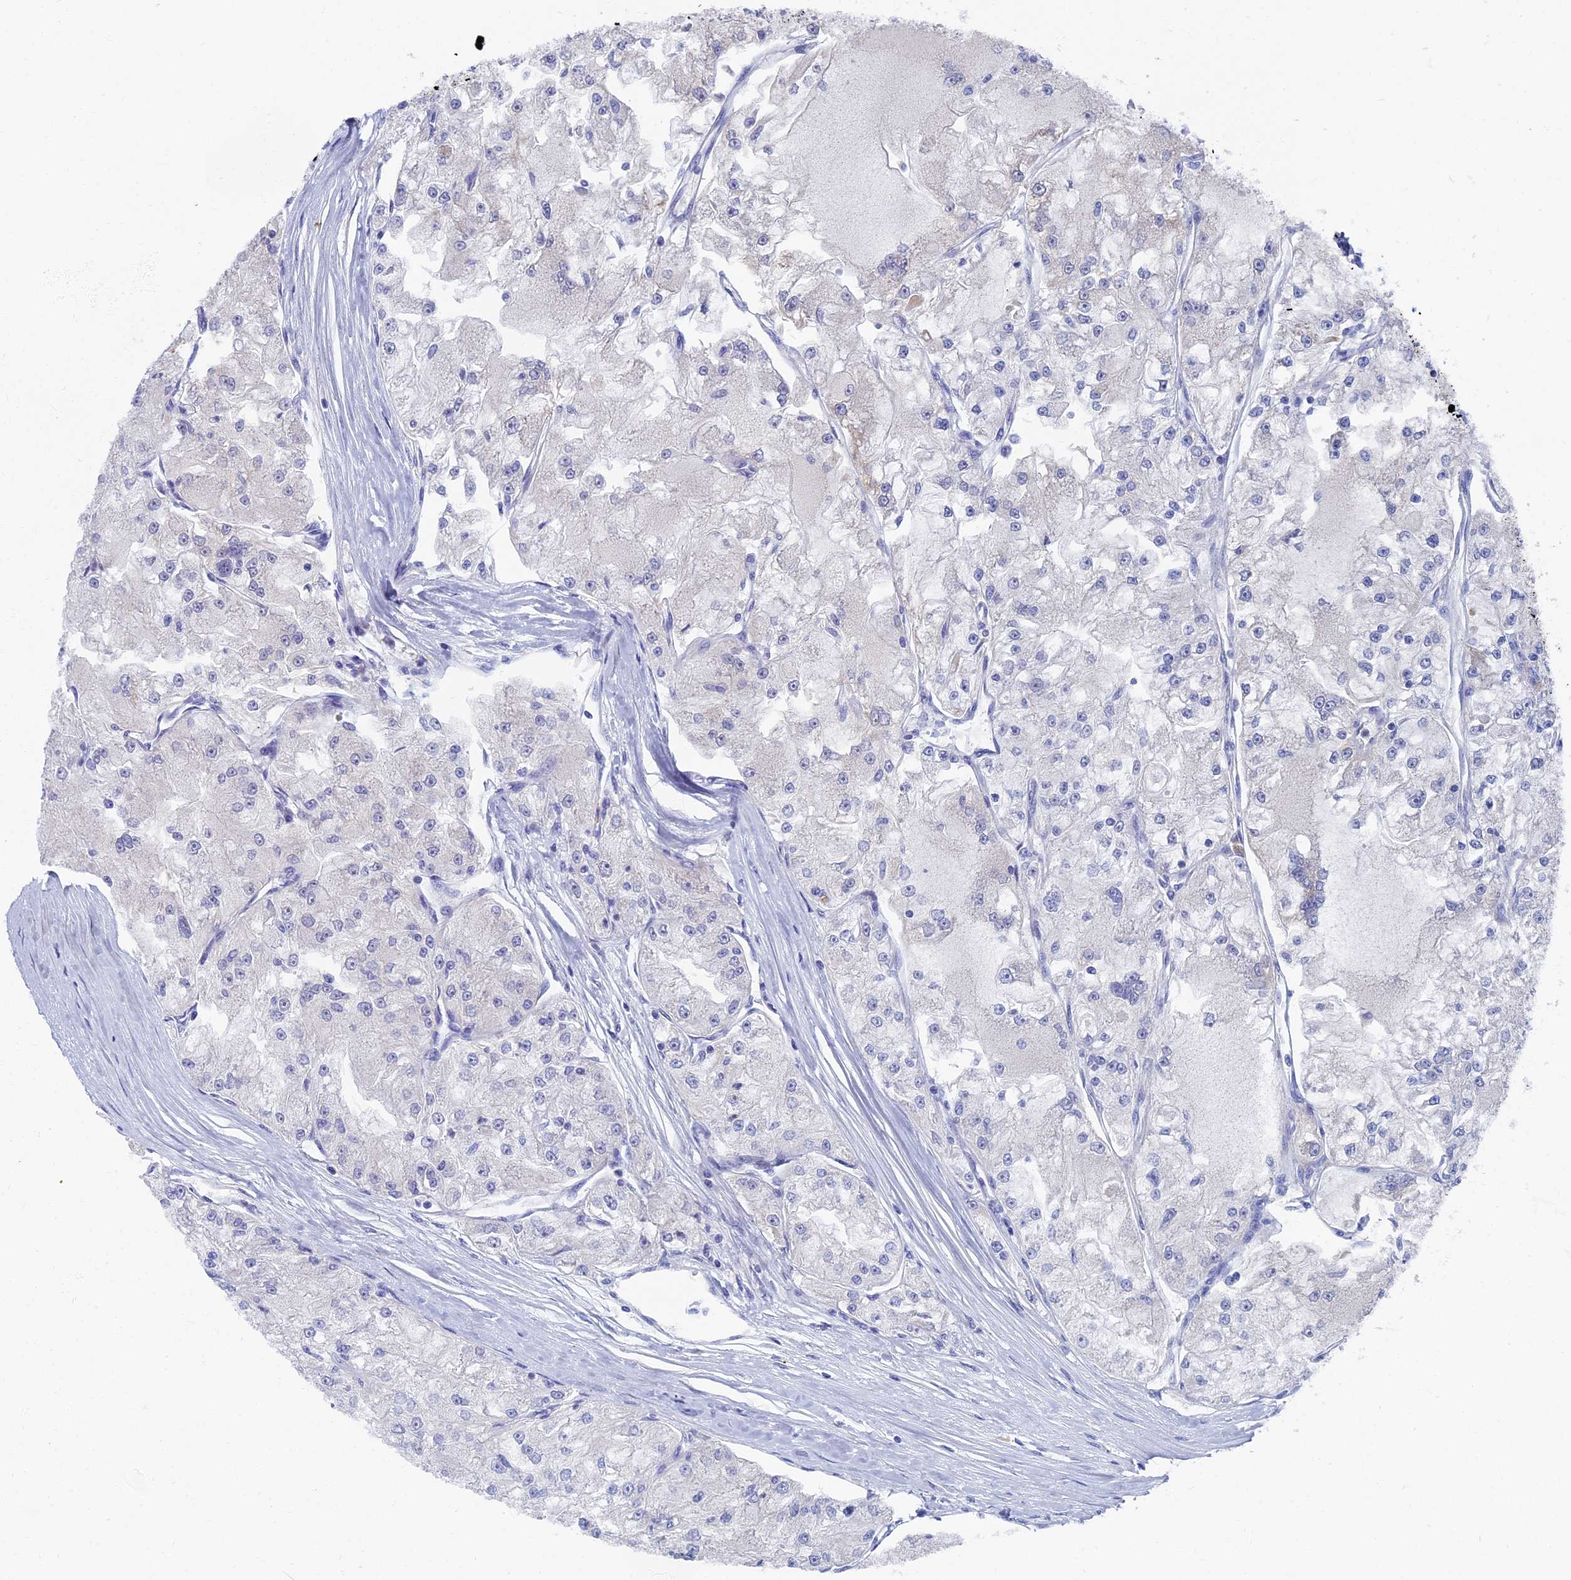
{"staining": {"intensity": "negative", "quantity": "none", "location": "none"}, "tissue": "renal cancer", "cell_type": "Tumor cells", "image_type": "cancer", "snomed": [{"axis": "morphology", "description": "Adenocarcinoma, NOS"}, {"axis": "topography", "description": "Kidney"}], "caption": "IHC histopathology image of adenocarcinoma (renal) stained for a protein (brown), which displays no staining in tumor cells.", "gene": "OAT", "patient": {"sex": "female", "age": 72}}